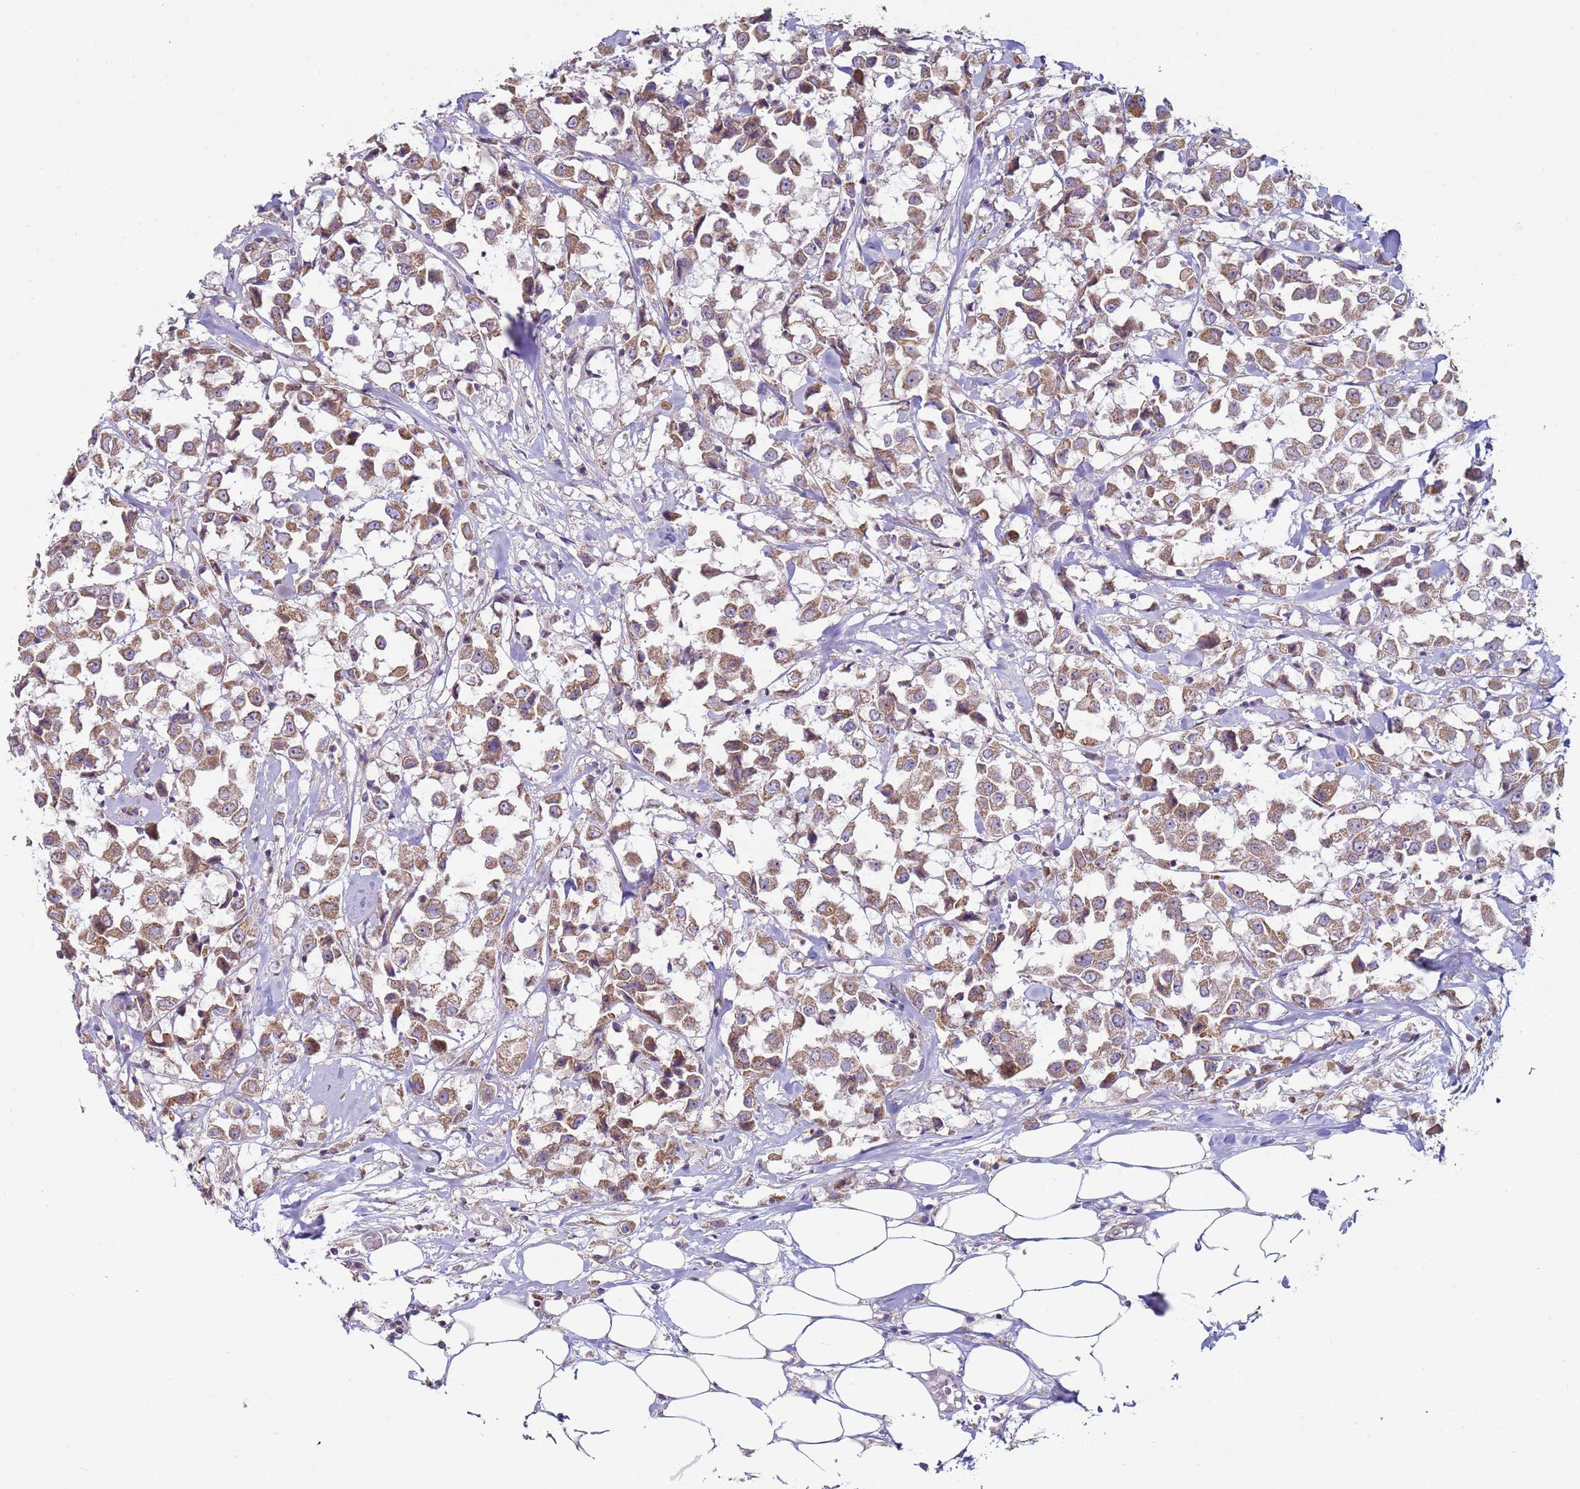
{"staining": {"intensity": "moderate", "quantity": ">75%", "location": "cytoplasmic/membranous"}, "tissue": "breast cancer", "cell_type": "Tumor cells", "image_type": "cancer", "snomed": [{"axis": "morphology", "description": "Duct carcinoma"}, {"axis": "topography", "description": "Breast"}], "caption": "Brown immunohistochemical staining in human breast infiltrating ductal carcinoma displays moderate cytoplasmic/membranous positivity in approximately >75% of tumor cells.", "gene": "DIP2B", "patient": {"sex": "female", "age": 61}}